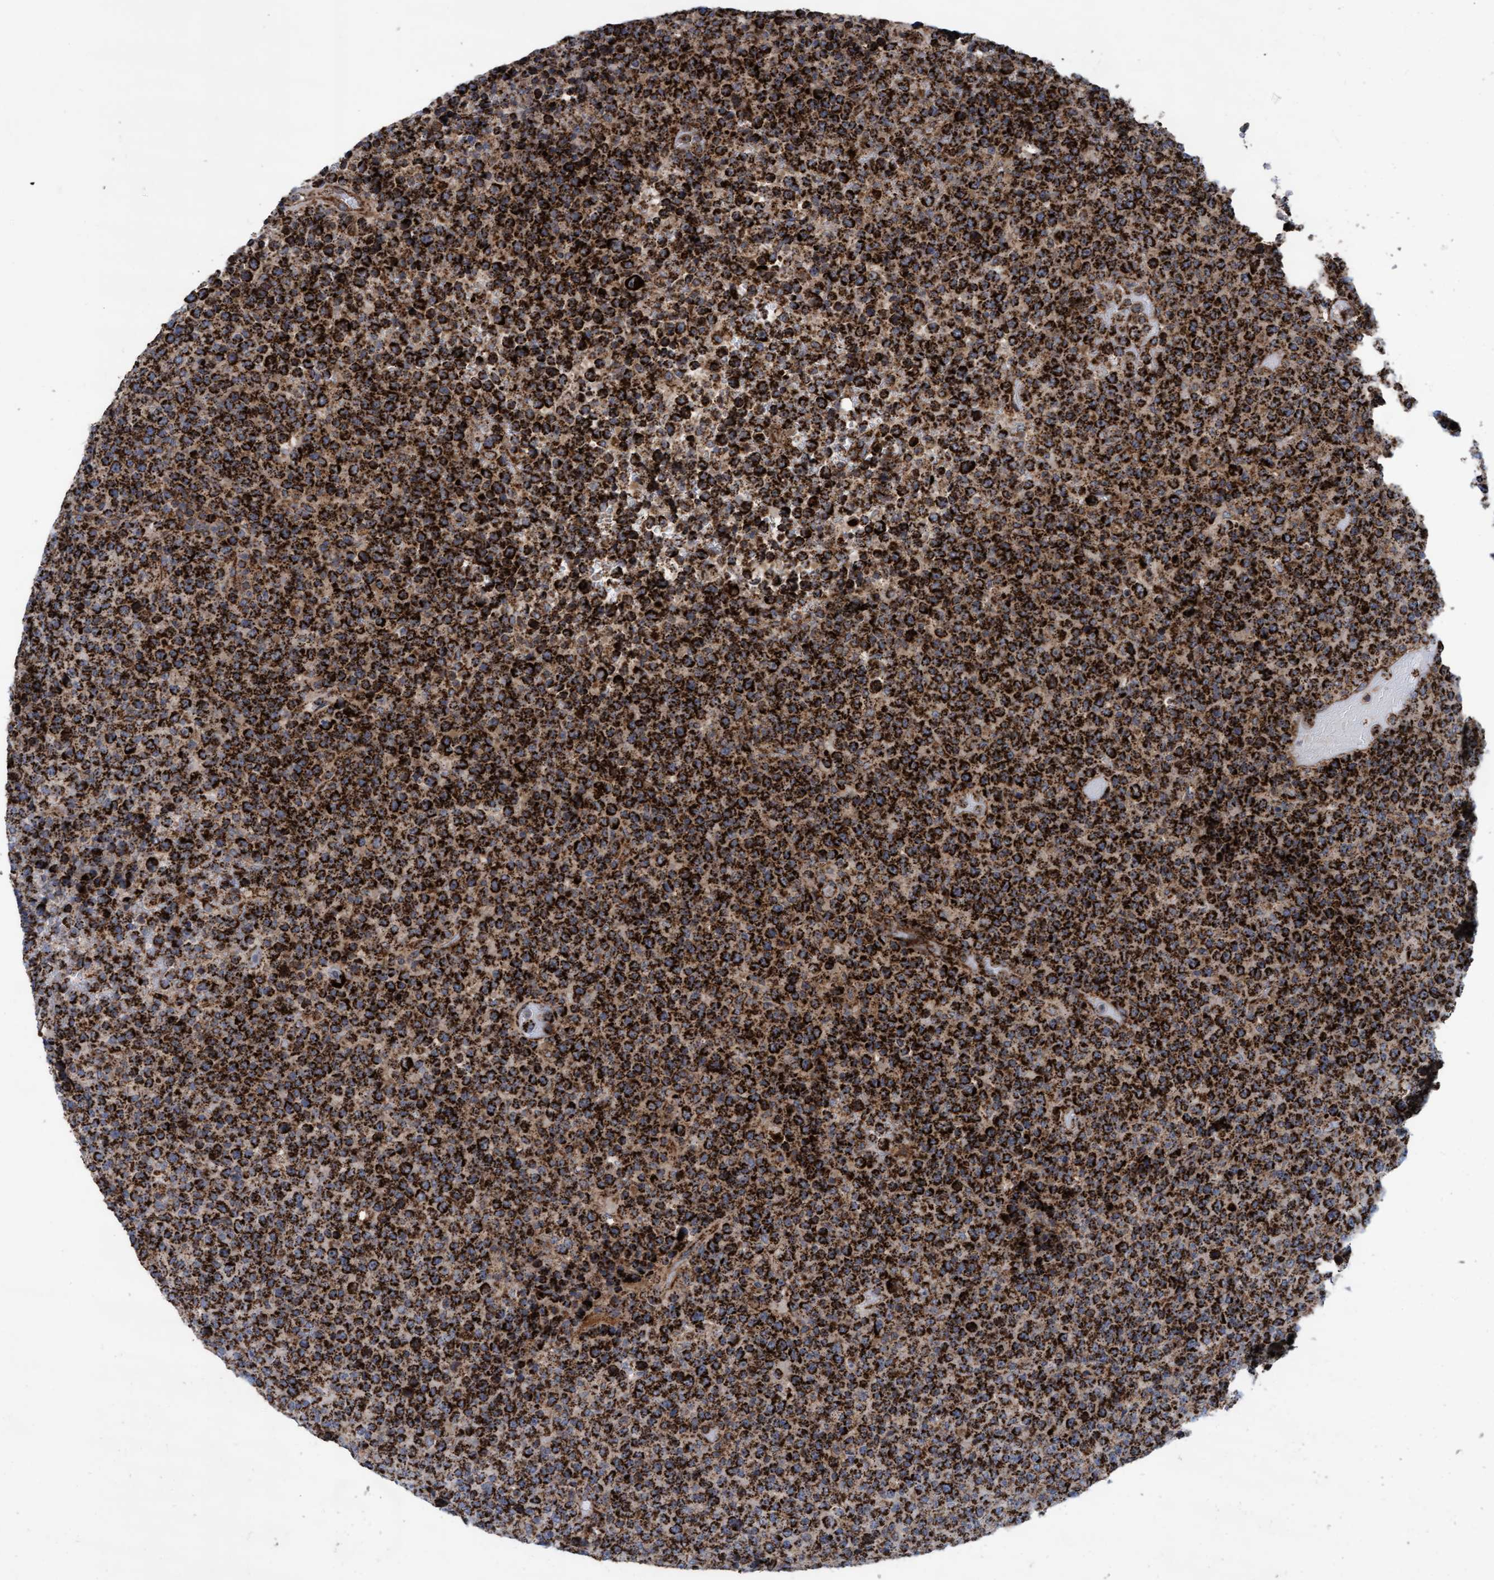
{"staining": {"intensity": "strong", "quantity": ">75%", "location": "cytoplasmic/membranous"}, "tissue": "lymphoma", "cell_type": "Tumor cells", "image_type": "cancer", "snomed": [{"axis": "morphology", "description": "Malignant lymphoma, non-Hodgkin's type, High grade"}, {"axis": "topography", "description": "Lymph node"}], "caption": "High-magnification brightfield microscopy of lymphoma stained with DAB (3,3'-diaminobenzidine) (brown) and counterstained with hematoxylin (blue). tumor cells exhibit strong cytoplasmic/membranous positivity is appreciated in approximately>75% of cells.", "gene": "MRPL38", "patient": {"sex": "male", "age": 13}}